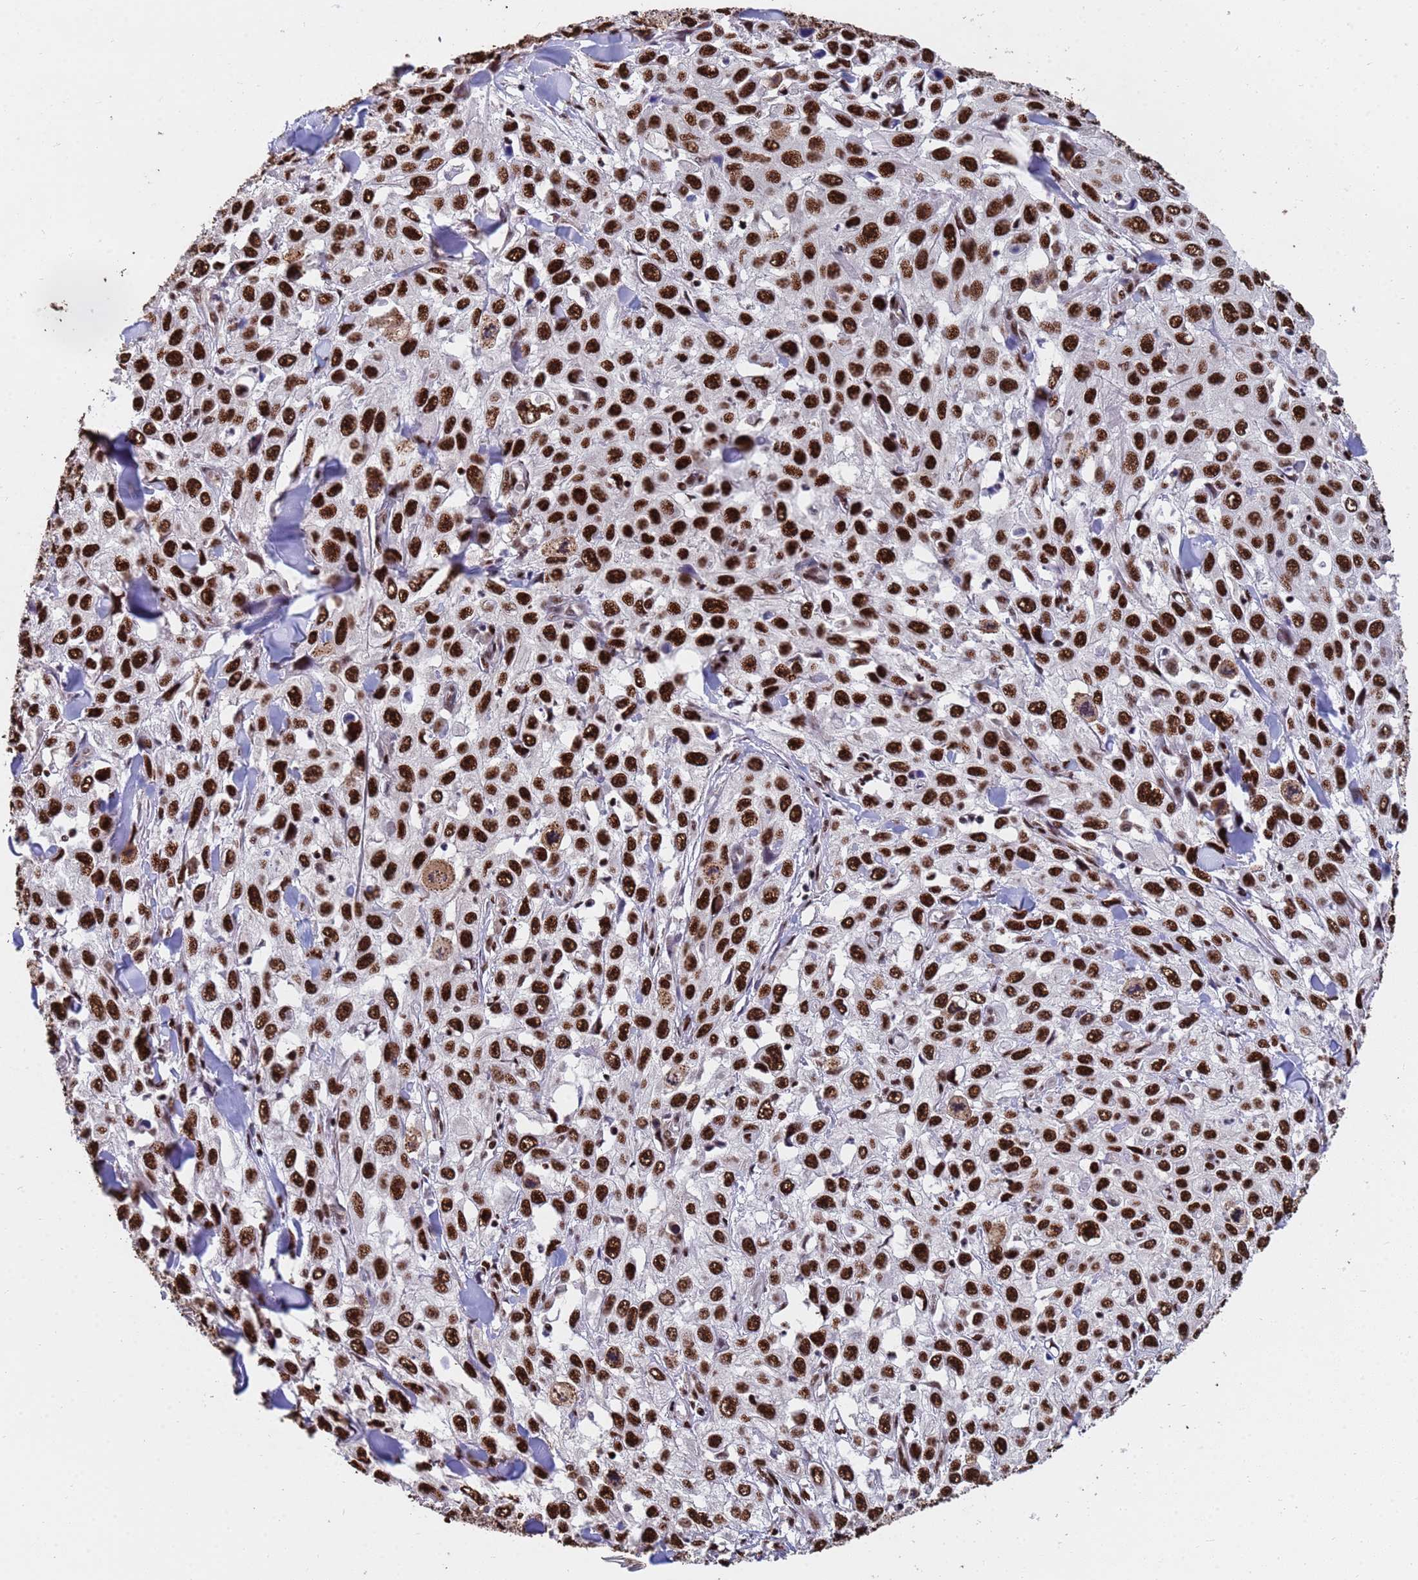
{"staining": {"intensity": "strong", "quantity": ">75%", "location": "nuclear"}, "tissue": "skin cancer", "cell_type": "Tumor cells", "image_type": "cancer", "snomed": [{"axis": "morphology", "description": "Squamous cell carcinoma, NOS"}, {"axis": "topography", "description": "Skin"}], "caption": "Strong nuclear protein staining is present in approximately >75% of tumor cells in skin squamous cell carcinoma.", "gene": "SF3B2", "patient": {"sex": "male", "age": 82}}